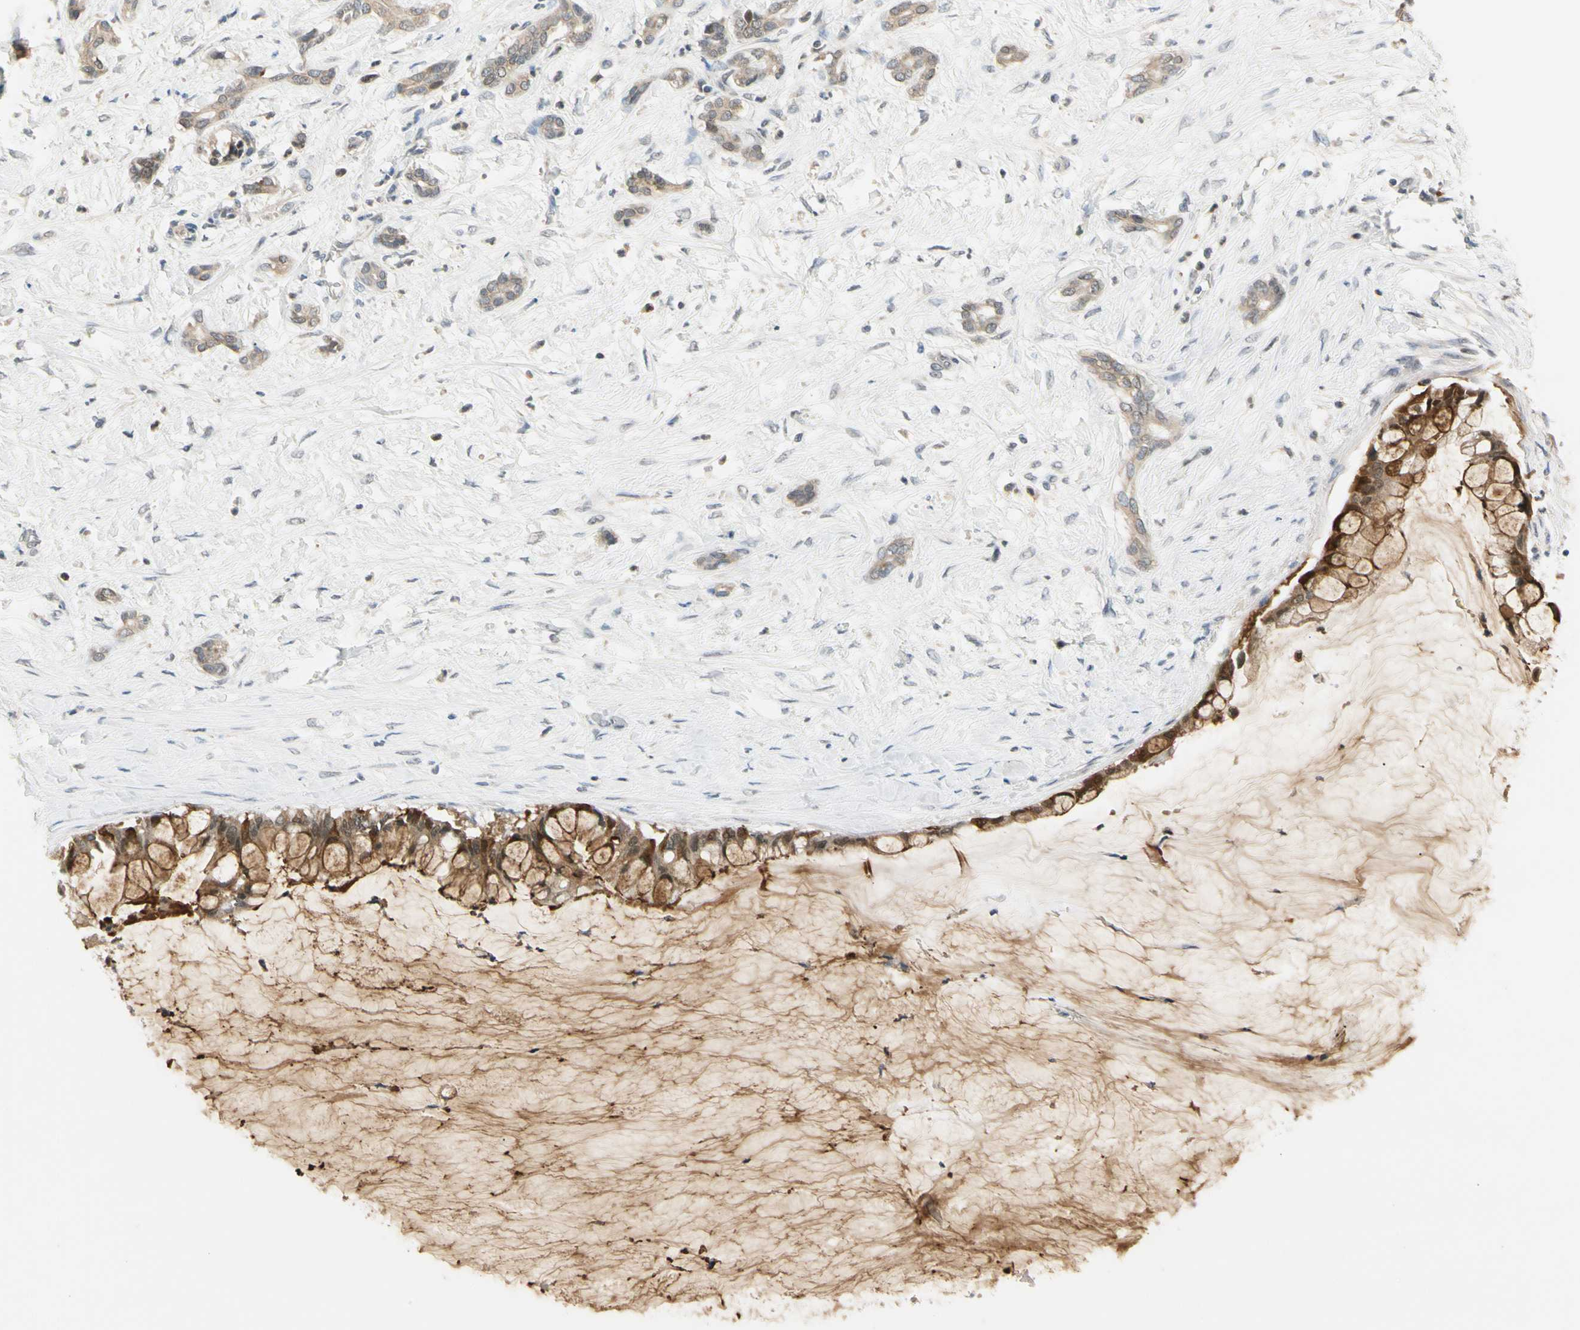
{"staining": {"intensity": "weak", "quantity": ">75%", "location": "cytoplasmic/membranous,nuclear"}, "tissue": "pancreatic cancer", "cell_type": "Tumor cells", "image_type": "cancer", "snomed": [{"axis": "morphology", "description": "Adenocarcinoma, NOS"}, {"axis": "topography", "description": "Pancreas"}], "caption": "Immunohistochemistry staining of adenocarcinoma (pancreatic), which displays low levels of weak cytoplasmic/membranous and nuclear expression in about >75% of tumor cells indicating weak cytoplasmic/membranous and nuclear protein positivity. The staining was performed using DAB (brown) for protein detection and nuclei were counterstained in hematoxylin (blue).", "gene": "RIOX2", "patient": {"sex": "male", "age": 41}}